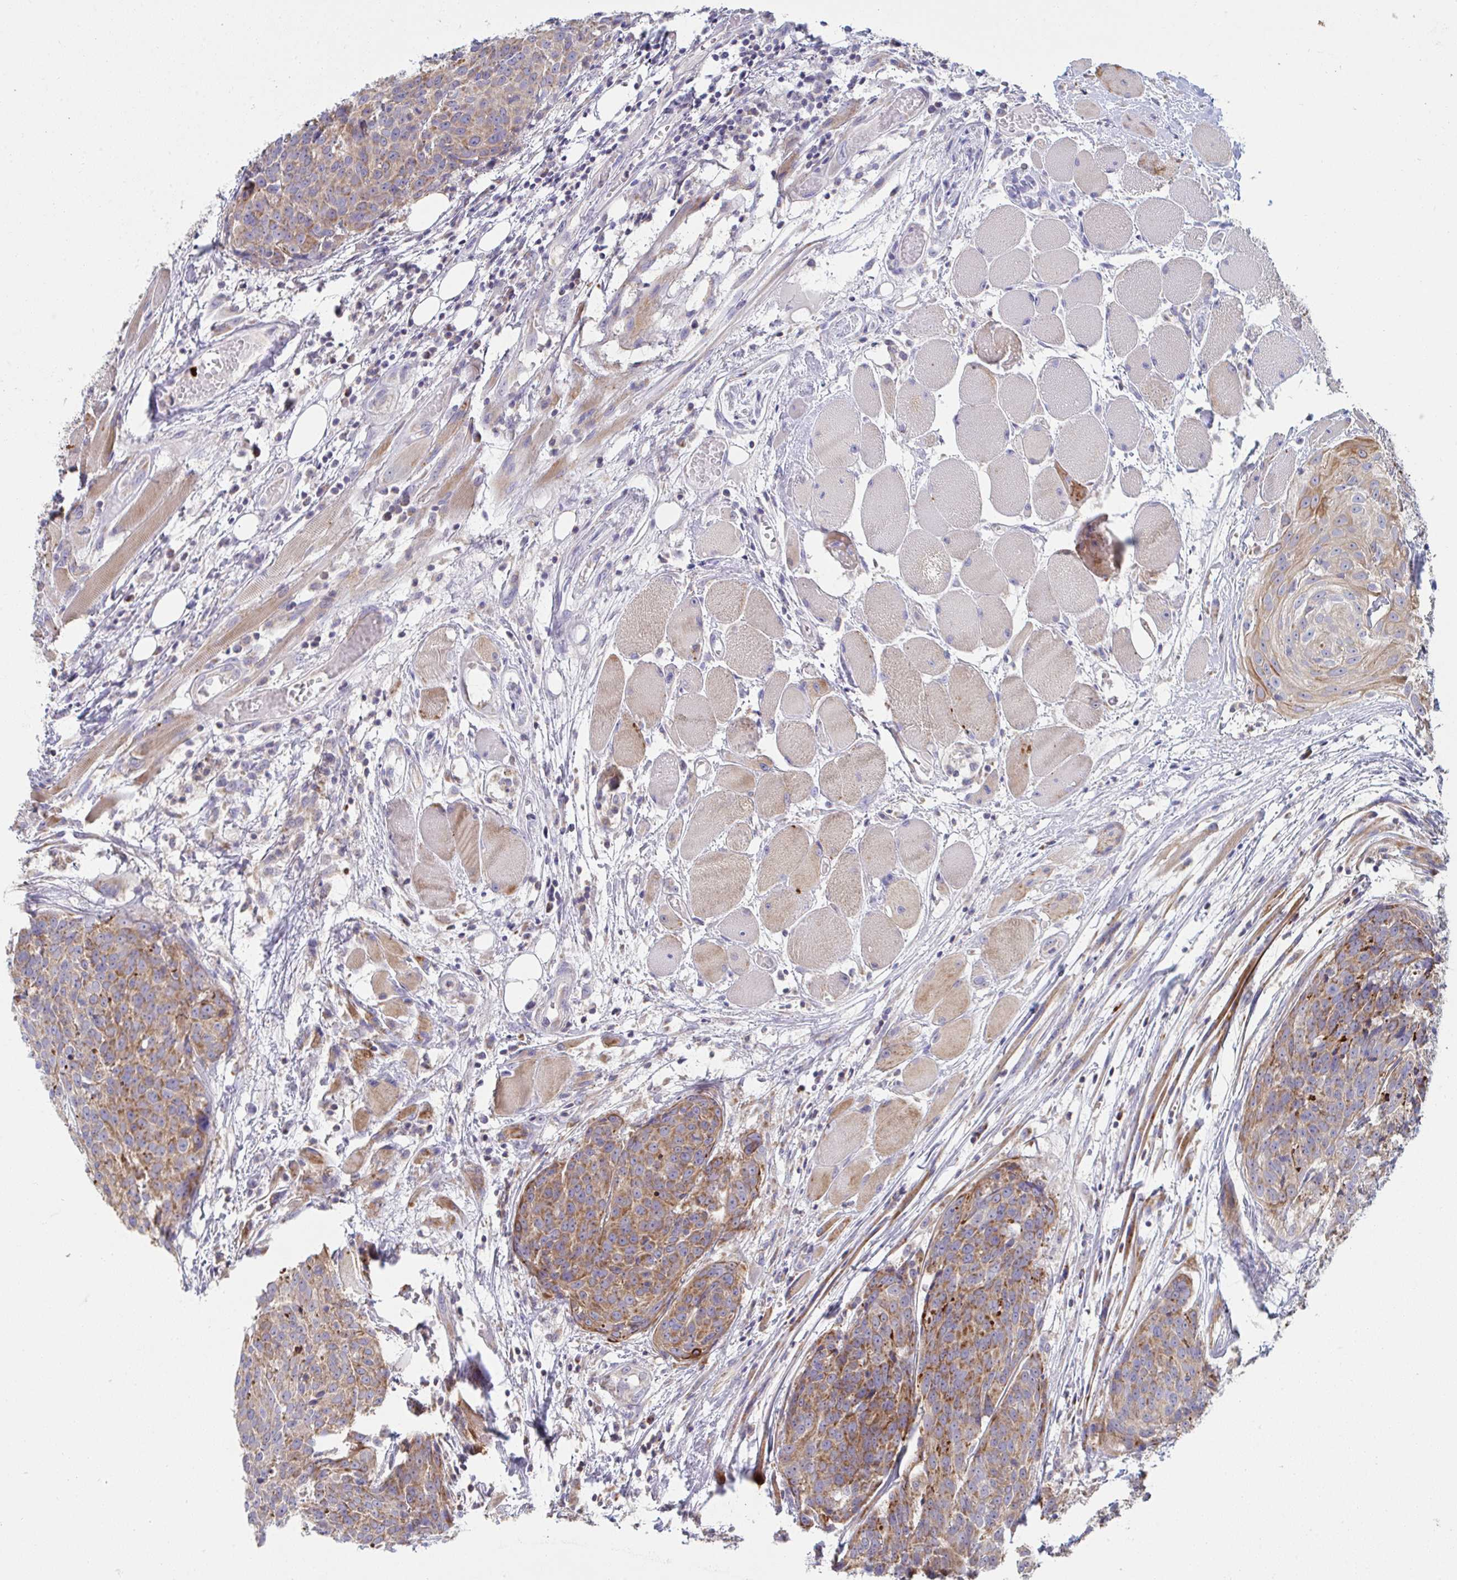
{"staining": {"intensity": "moderate", "quantity": ">75%", "location": "cytoplasmic/membranous"}, "tissue": "head and neck cancer", "cell_type": "Tumor cells", "image_type": "cancer", "snomed": [{"axis": "morphology", "description": "Squamous cell carcinoma, NOS"}, {"axis": "topography", "description": "Oral tissue"}, {"axis": "topography", "description": "Head-Neck"}], "caption": "Tumor cells reveal medium levels of moderate cytoplasmic/membranous expression in about >75% of cells in human head and neck cancer (squamous cell carcinoma).", "gene": "NDUFA7", "patient": {"sex": "male", "age": 64}}